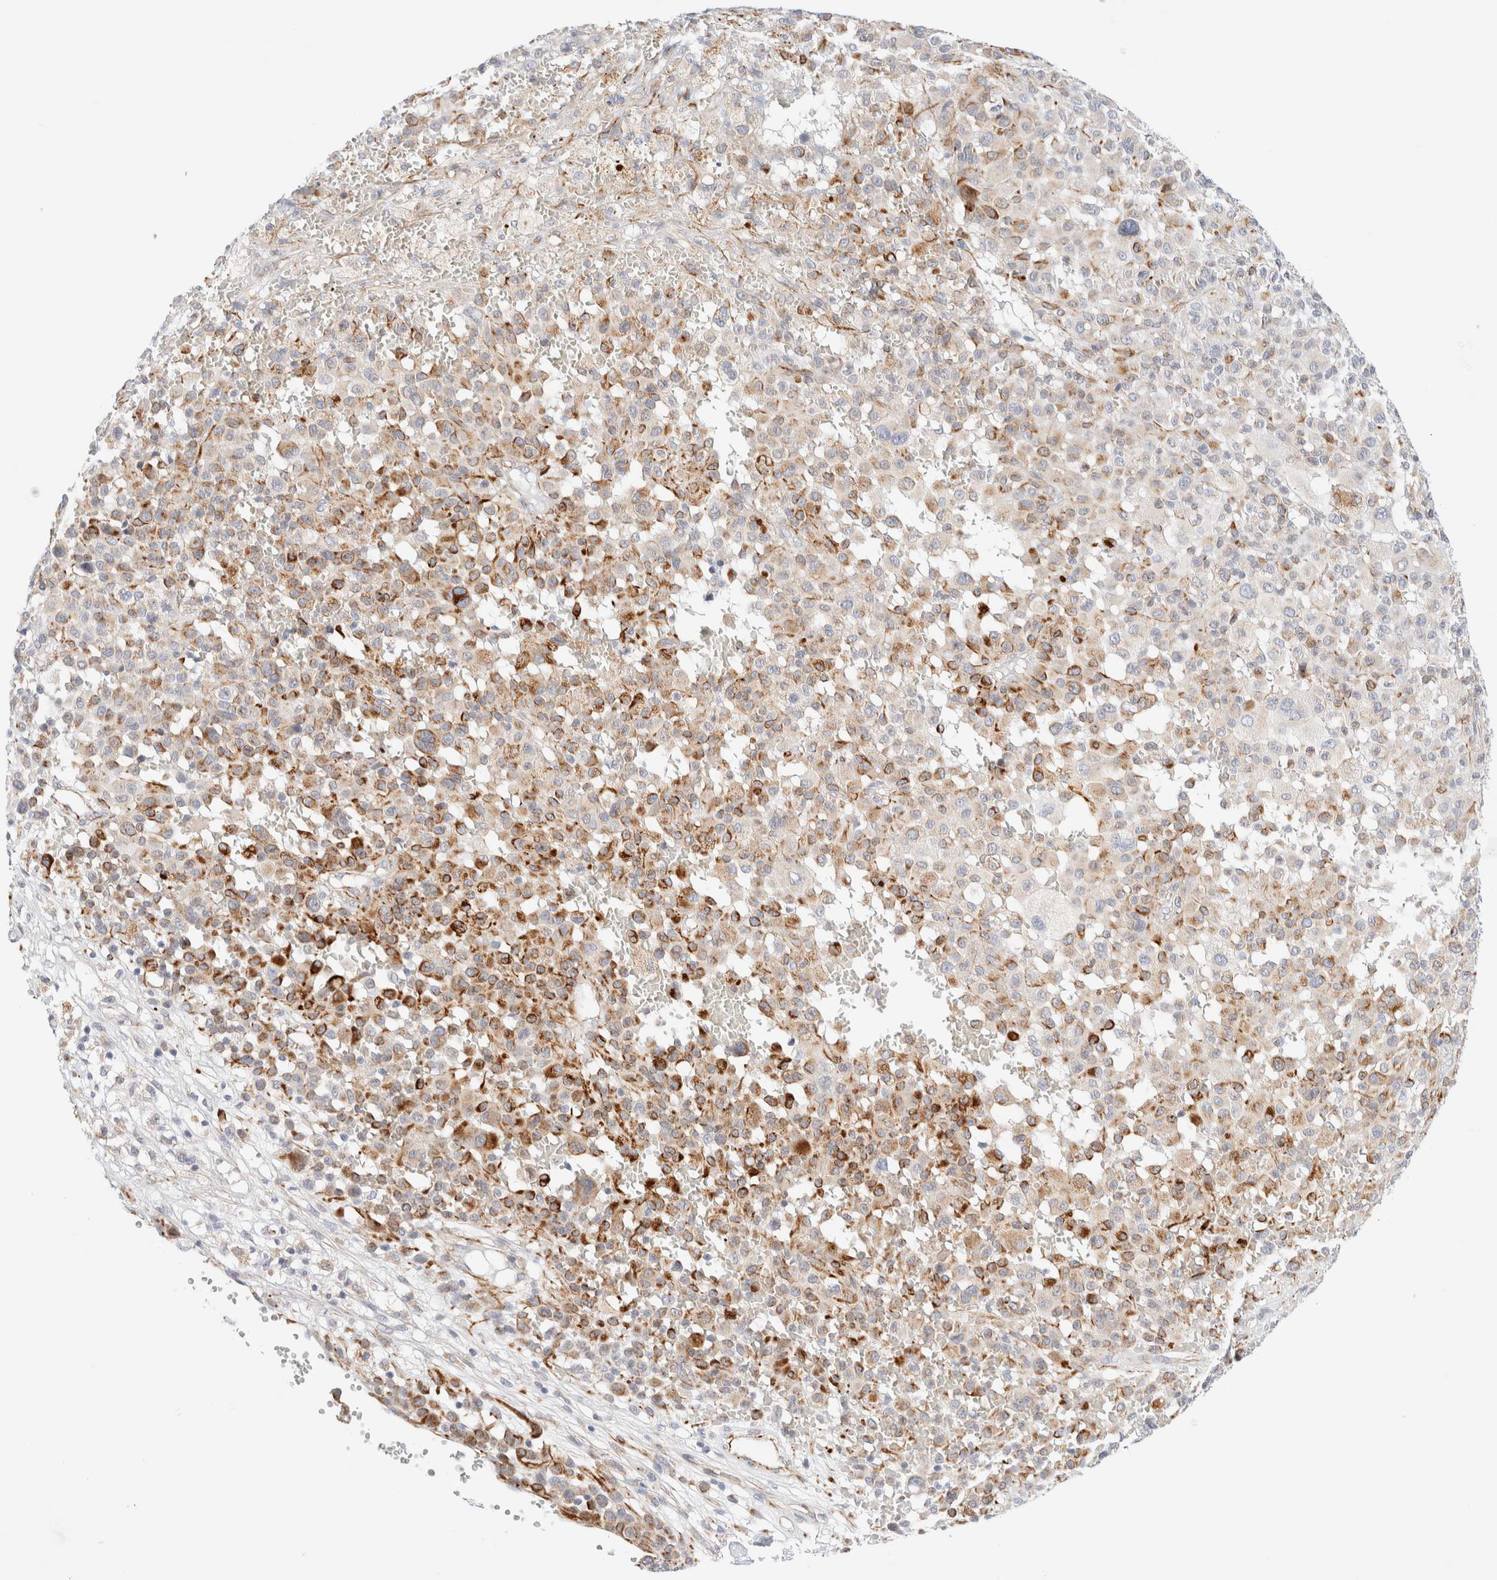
{"staining": {"intensity": "weak", "quantity": "25%-75%", "location": "cytoplasmic/membranous"}, "tissue": "melanoma", "cell_type": "Tumor cells", "image_type": "cancer", "snomed": [{"axis": "morphology", "description": "Malignant melanoma, Metastatic site"}, {"axis": "topography", "description": "Skin"}], "caption": "Immunohistochemistry (IHC) photomicrograph of neoplastic tissue: human malignant melanoma (metastatic site) stained using immunohistochemistry reveals low levels of weak protein expression localized specifically in the cytoplasmic/membranous of tumor cells, appearing as a cytoplasmic/membranous brown color.", "gene": "SLC25A48", "patient": {"sex": "female", "age": 74}}